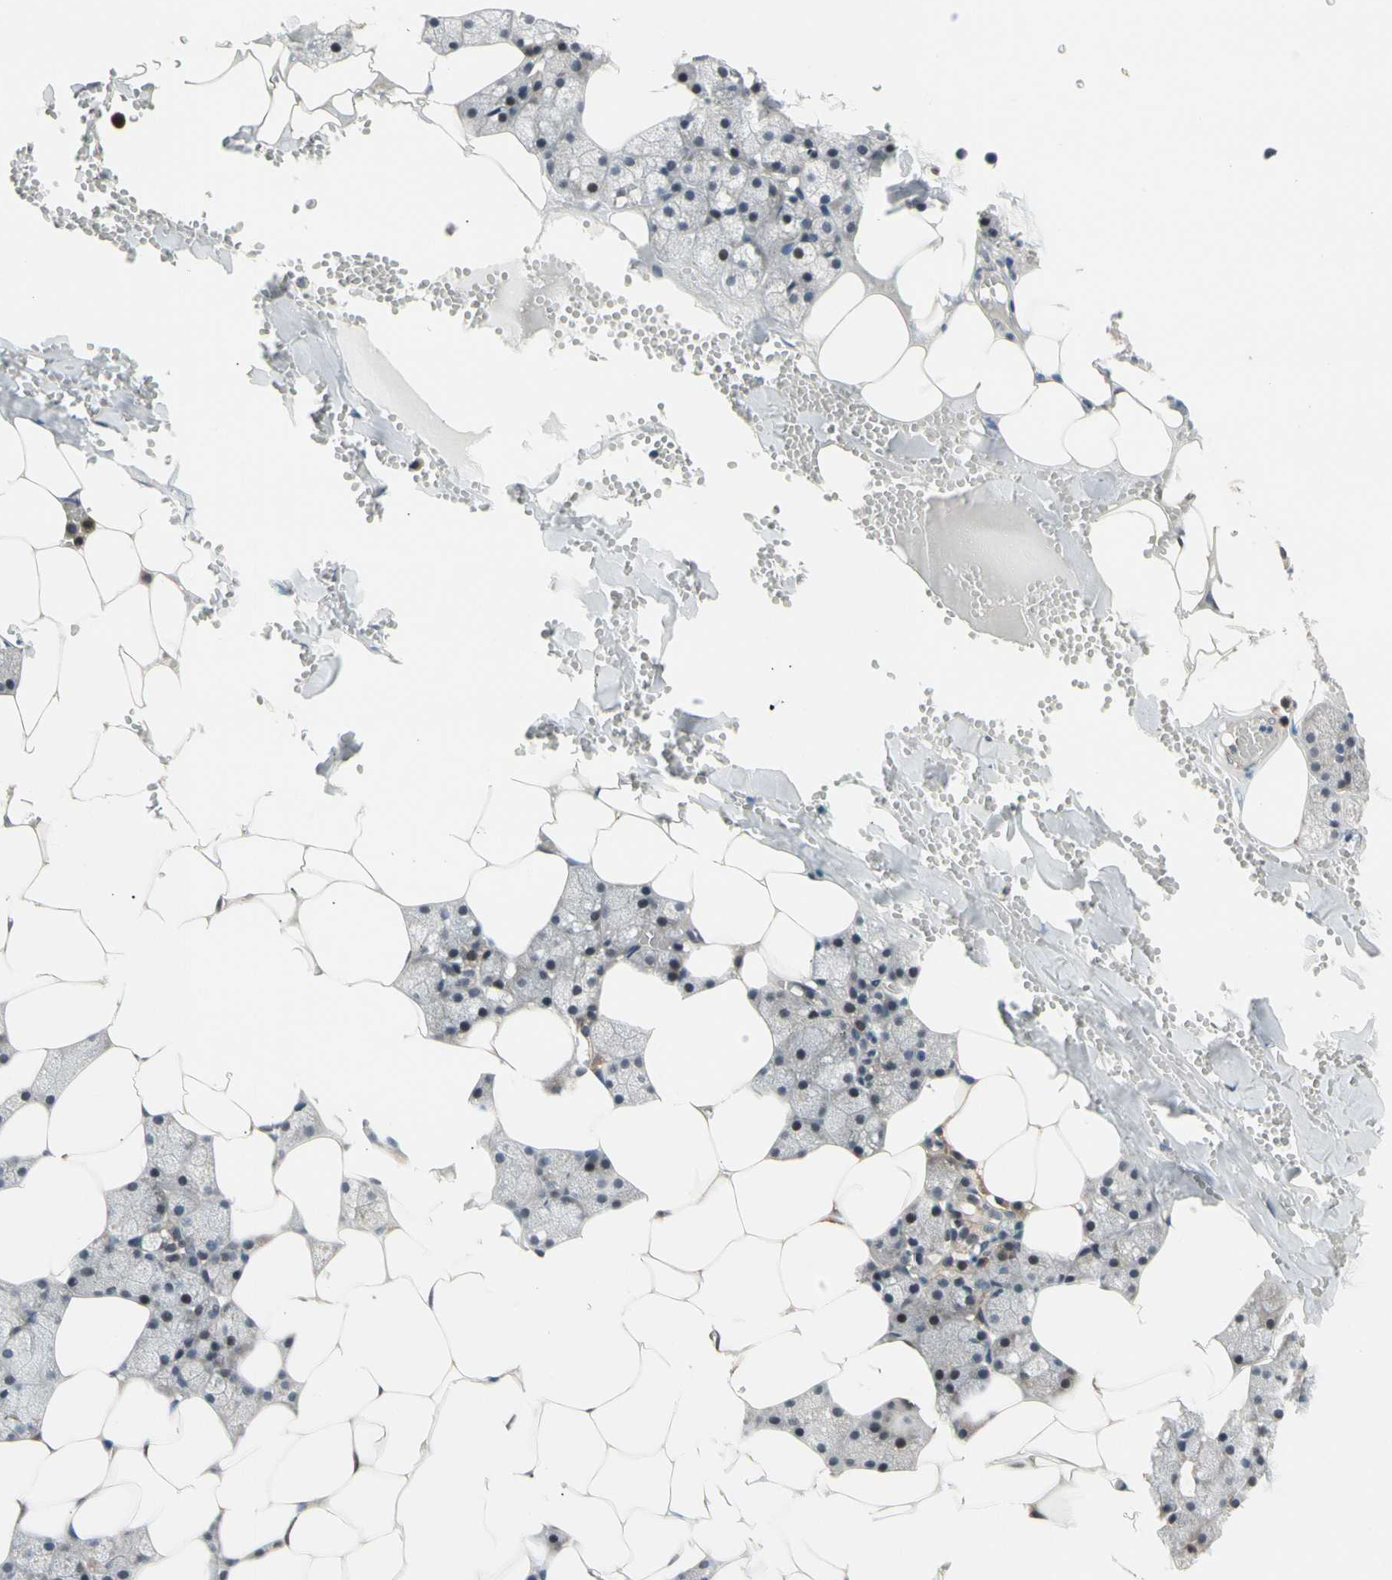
{"staining": {"intensity": "weak", "quantity": "25%-75%", "location": "cytoplasmic/membranous,nuclear"}, "tissue": "salivary gland", "cell_type": "Glandular cells", "image_type": "normal", "snomed": [{"axis": "morphology", "description": "Normal tissue, NOS"}, {"axis": "topography", "description": "Salivary gland"}], "caption": "Immunohistochemical staining of benign human salivary gland displays 25%-75% levels of weak cytoplasmic/membranous,nuclear protein staining in approximately 25%-75% of glandular cells. (DAB (3,3'-diaminobenzidine) IHC, brown staining for protein, blue staining for nuclei).", "gene": "NGEF", "patient": {"sex": "male", "age": 62}}